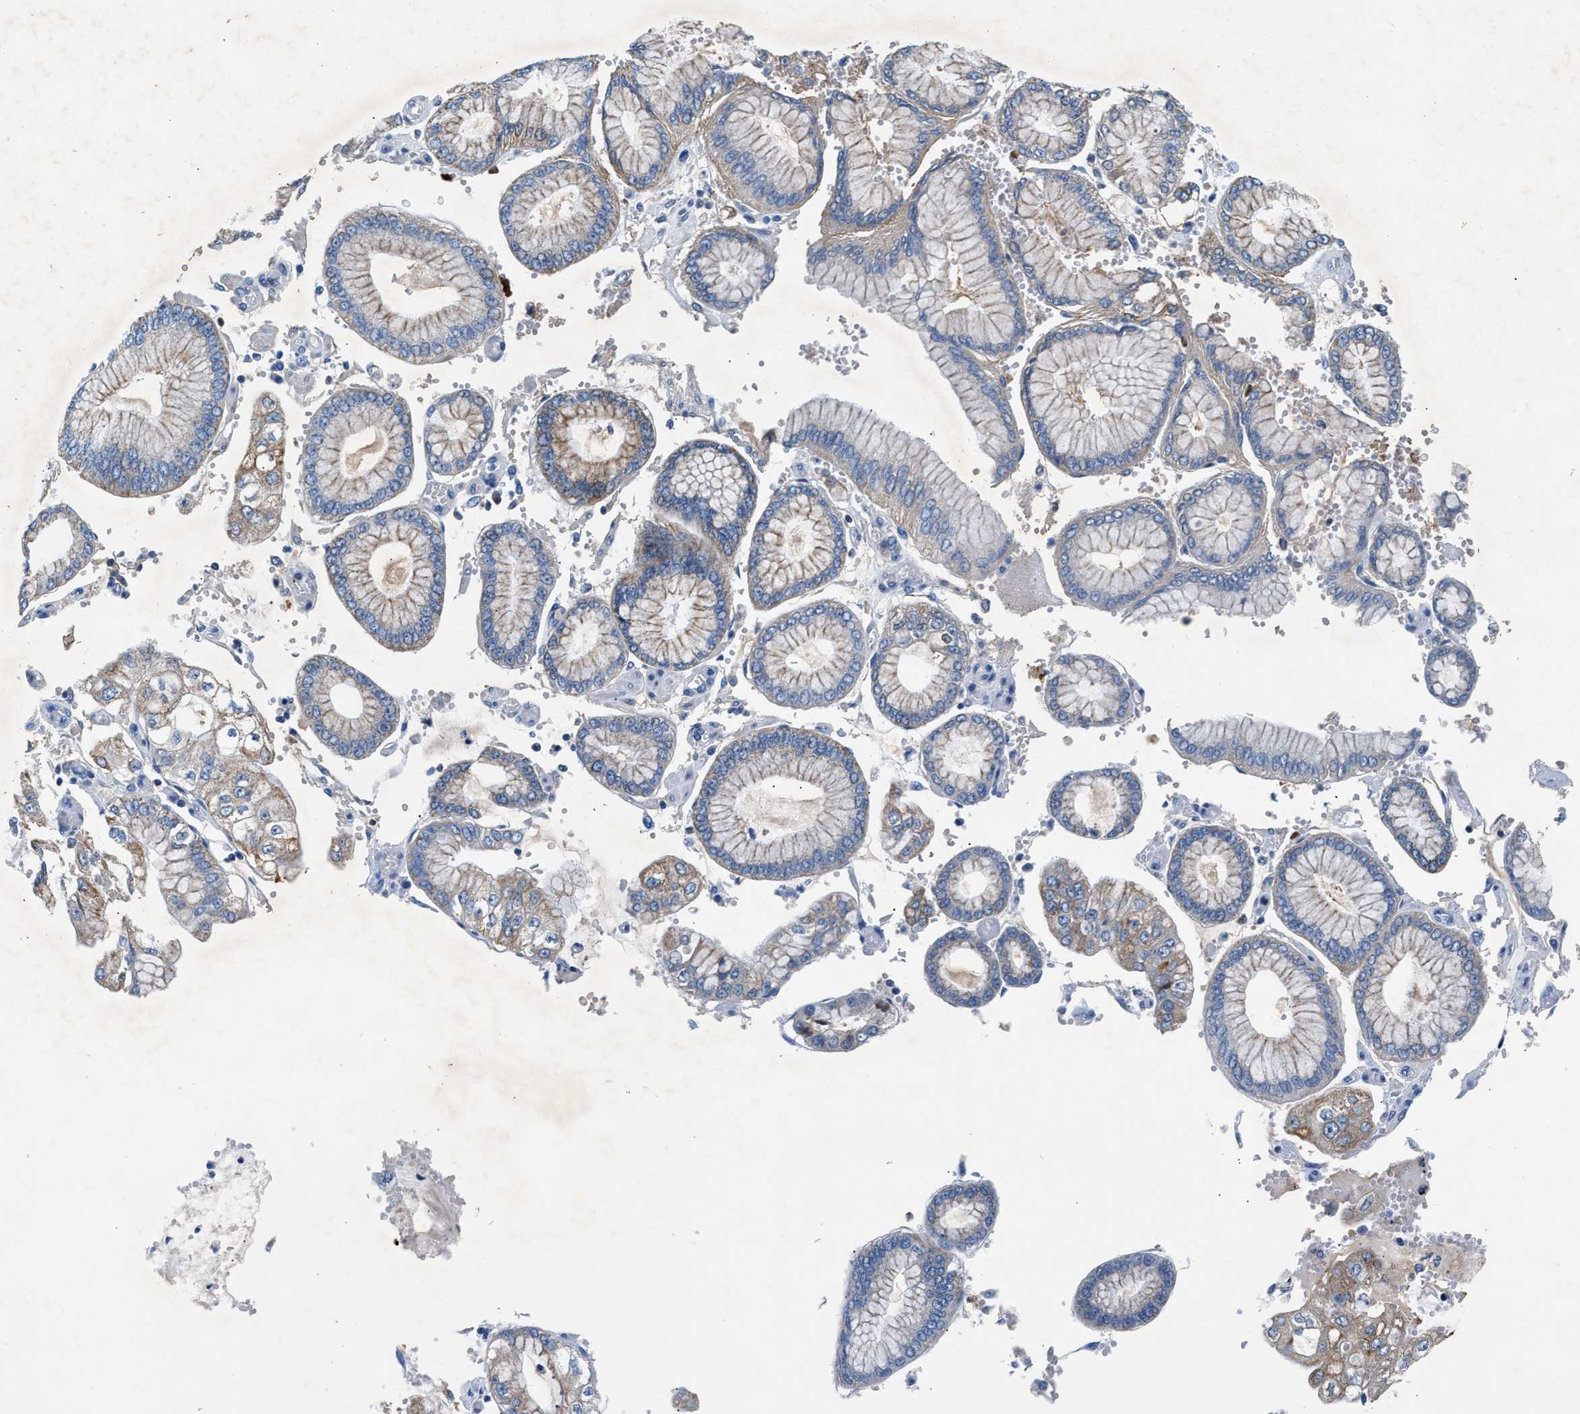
{"staining": {"intensity": "negative", "quantity": "none", "location": "none"}, "tissue": "stomach cancer", "cell_type": "Tumor cells", "image_type": "cancer", "snomed": [{"axis": "morphology", "description": "Adenocarcinoma, NOS"}, {"axis": "topography", "description": "Stomach"}], "caption": "This histopathology image is of stomach adenocarcinoma stained with IHC to label a protein in brown with the nuclei are counter-stained blue. There is no staining in tumor cells.", "gene": "TUT7", "patient": {"sex": "male", "age": 76}}